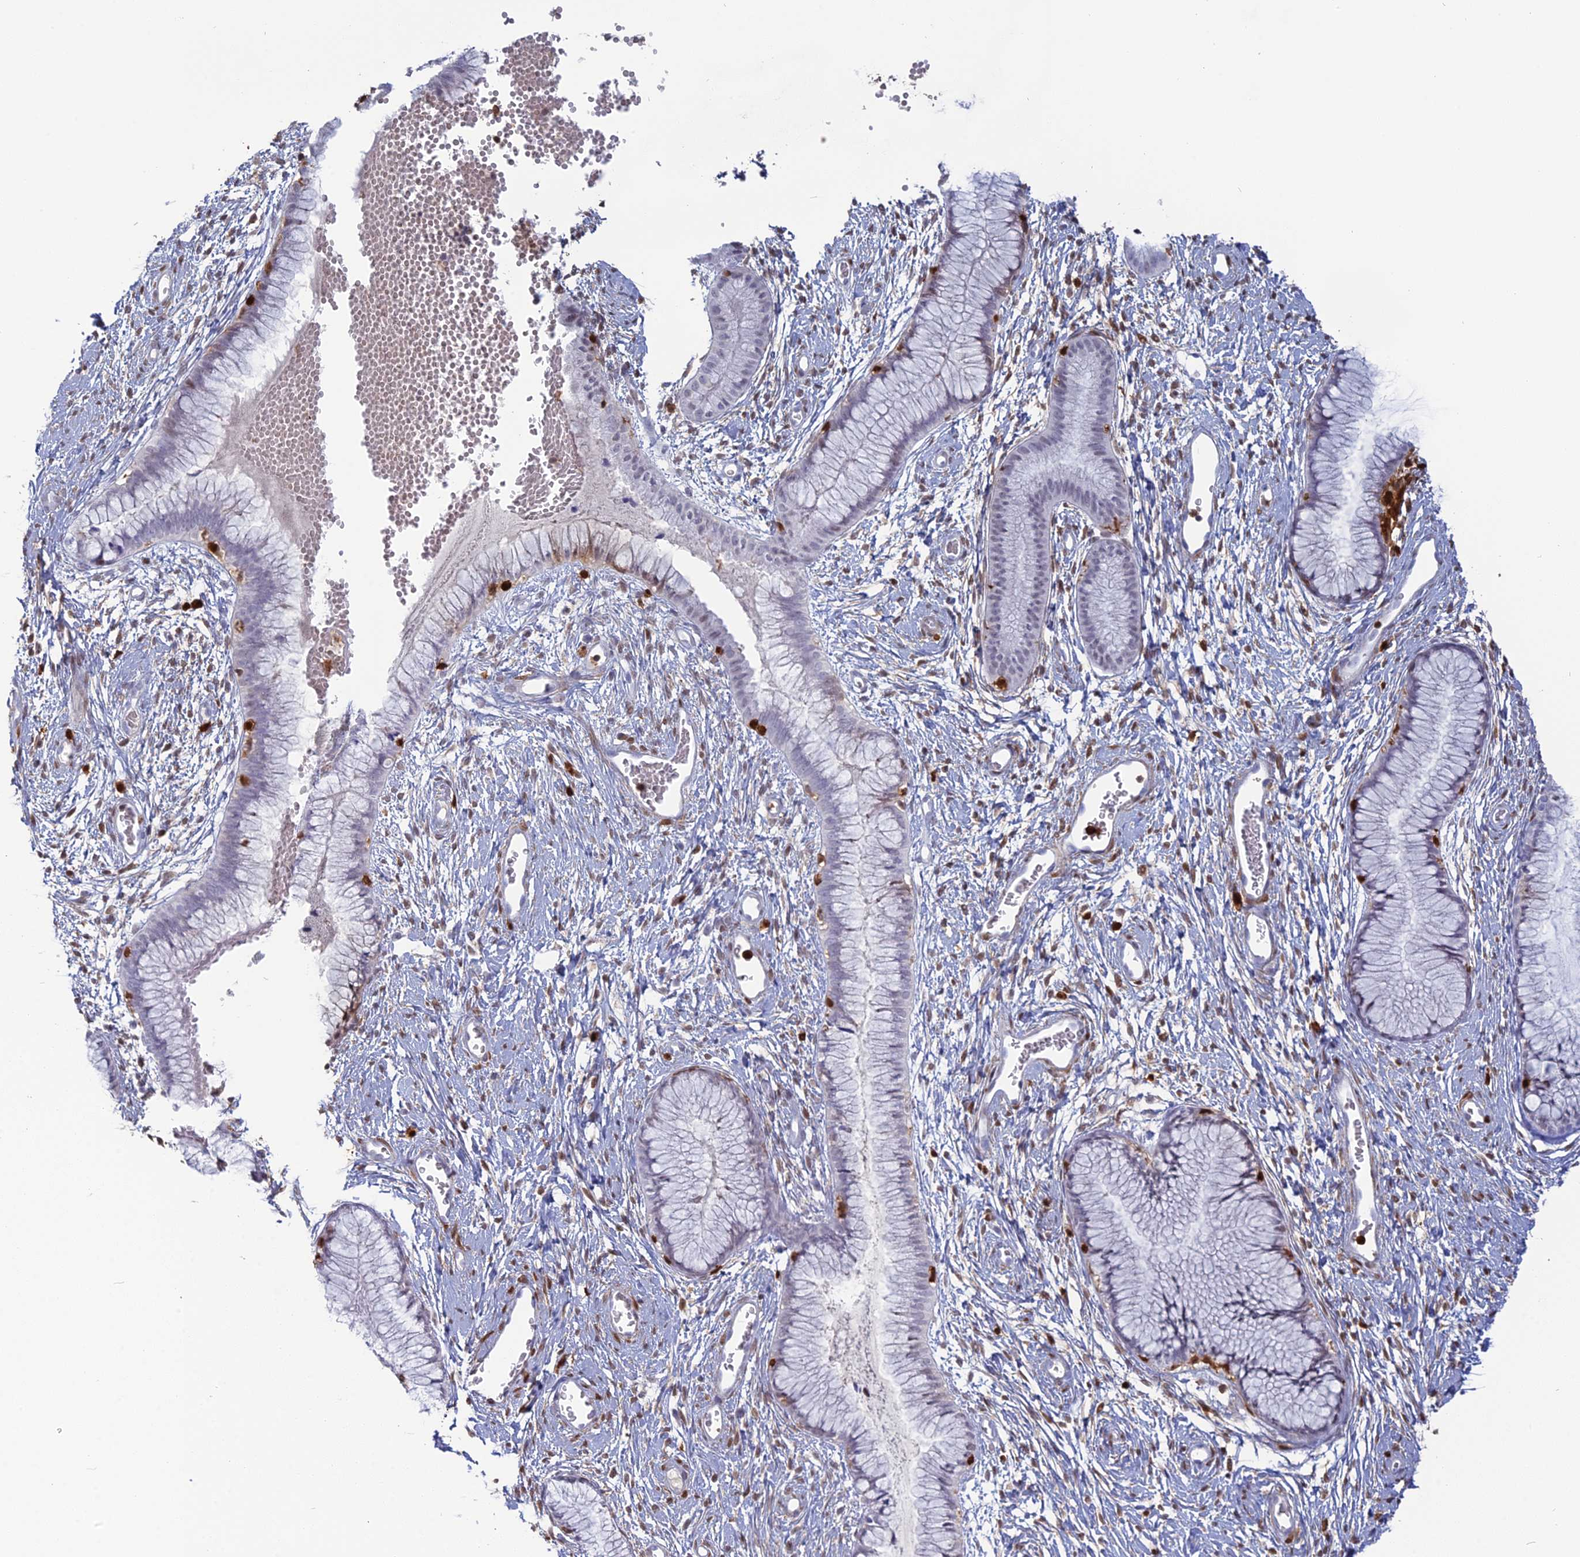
{"staining": {"intensity": "strong", "quantity": "<25%", "location": "cytoplasmic/membranous,nuclear"}, "tissue": "cervix", "cell_type": "Glandular cells", "image_type": "normal", "snomed": [{"axis": "morphology", "description": "Normal tissue, NOS"}, {"axis": "topography", "description": "Cervix"}], "caption": "Protein analysis of normal cervix reveals strong cytoplasmic/membranous,nuclear staining in approximately <25% of glandular cells. The staining was performed using DAB to visualize the protein expression in brown, while the nuclei were stained in blue with hematoxylin (Magnification: 20x).", "gene": "PGBD4", "patient": {"sex": "female", "age": 42}}